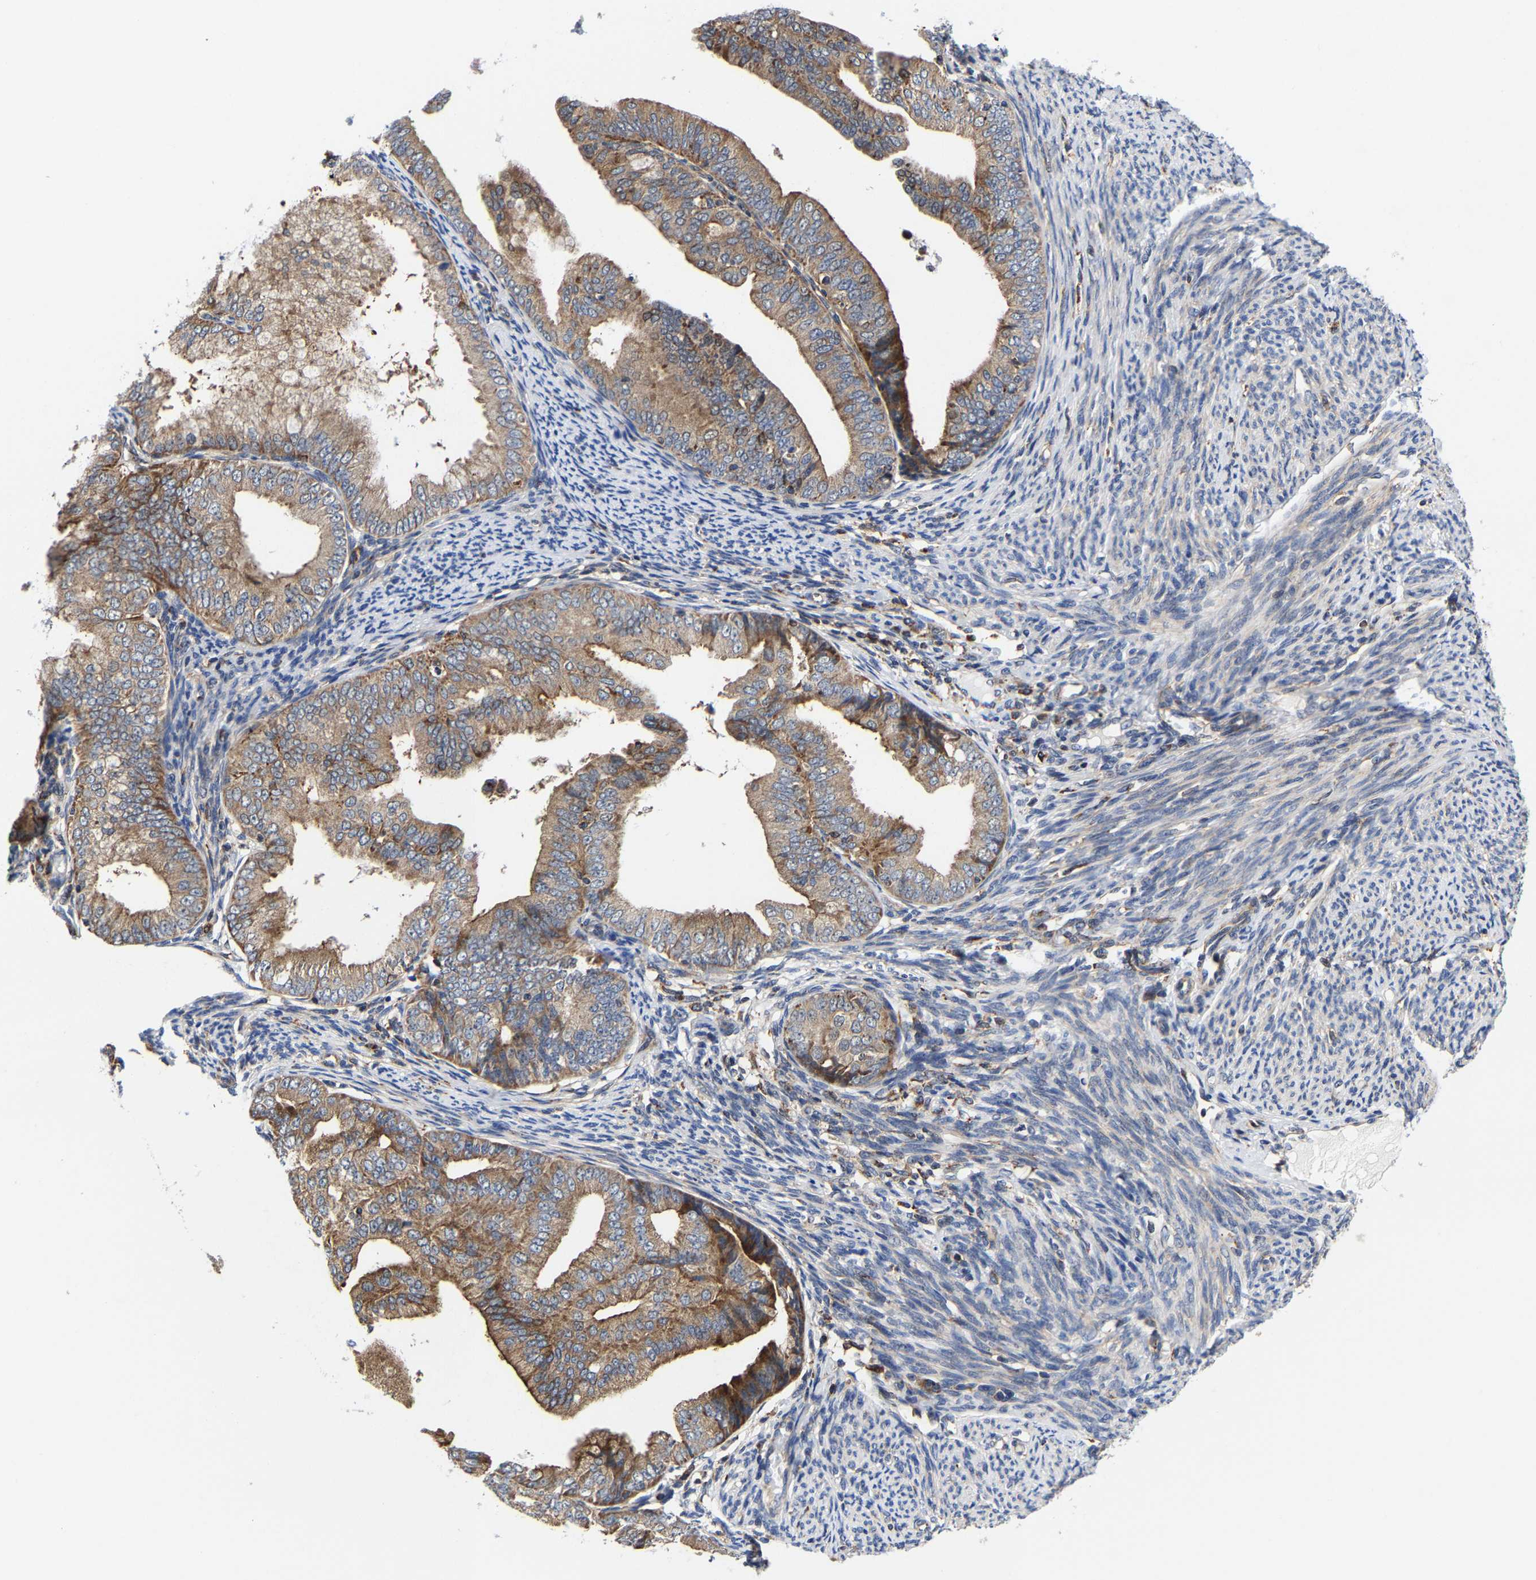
{"staining": {"intensity": "moderate", "quantity": ">75%", "location": "cytoplasmic/membranous"}, "tissue": "endometrial cancer", "cell_type": "Tumor cells", "image_type": "cancer", "snomed": [{"axis": "morphology", "description": "Adenocarcinoma, NOS"}, {"axis": "topography", "description": "Endometrium"}], "caption": "Endometrial adenocarcinoma stained for a protein demonstrates moderate cytoplasmic/membranous positivity in tumor cells.", "gene": "PFKFB3", "patient": {"sex": "female", "age": 63}}